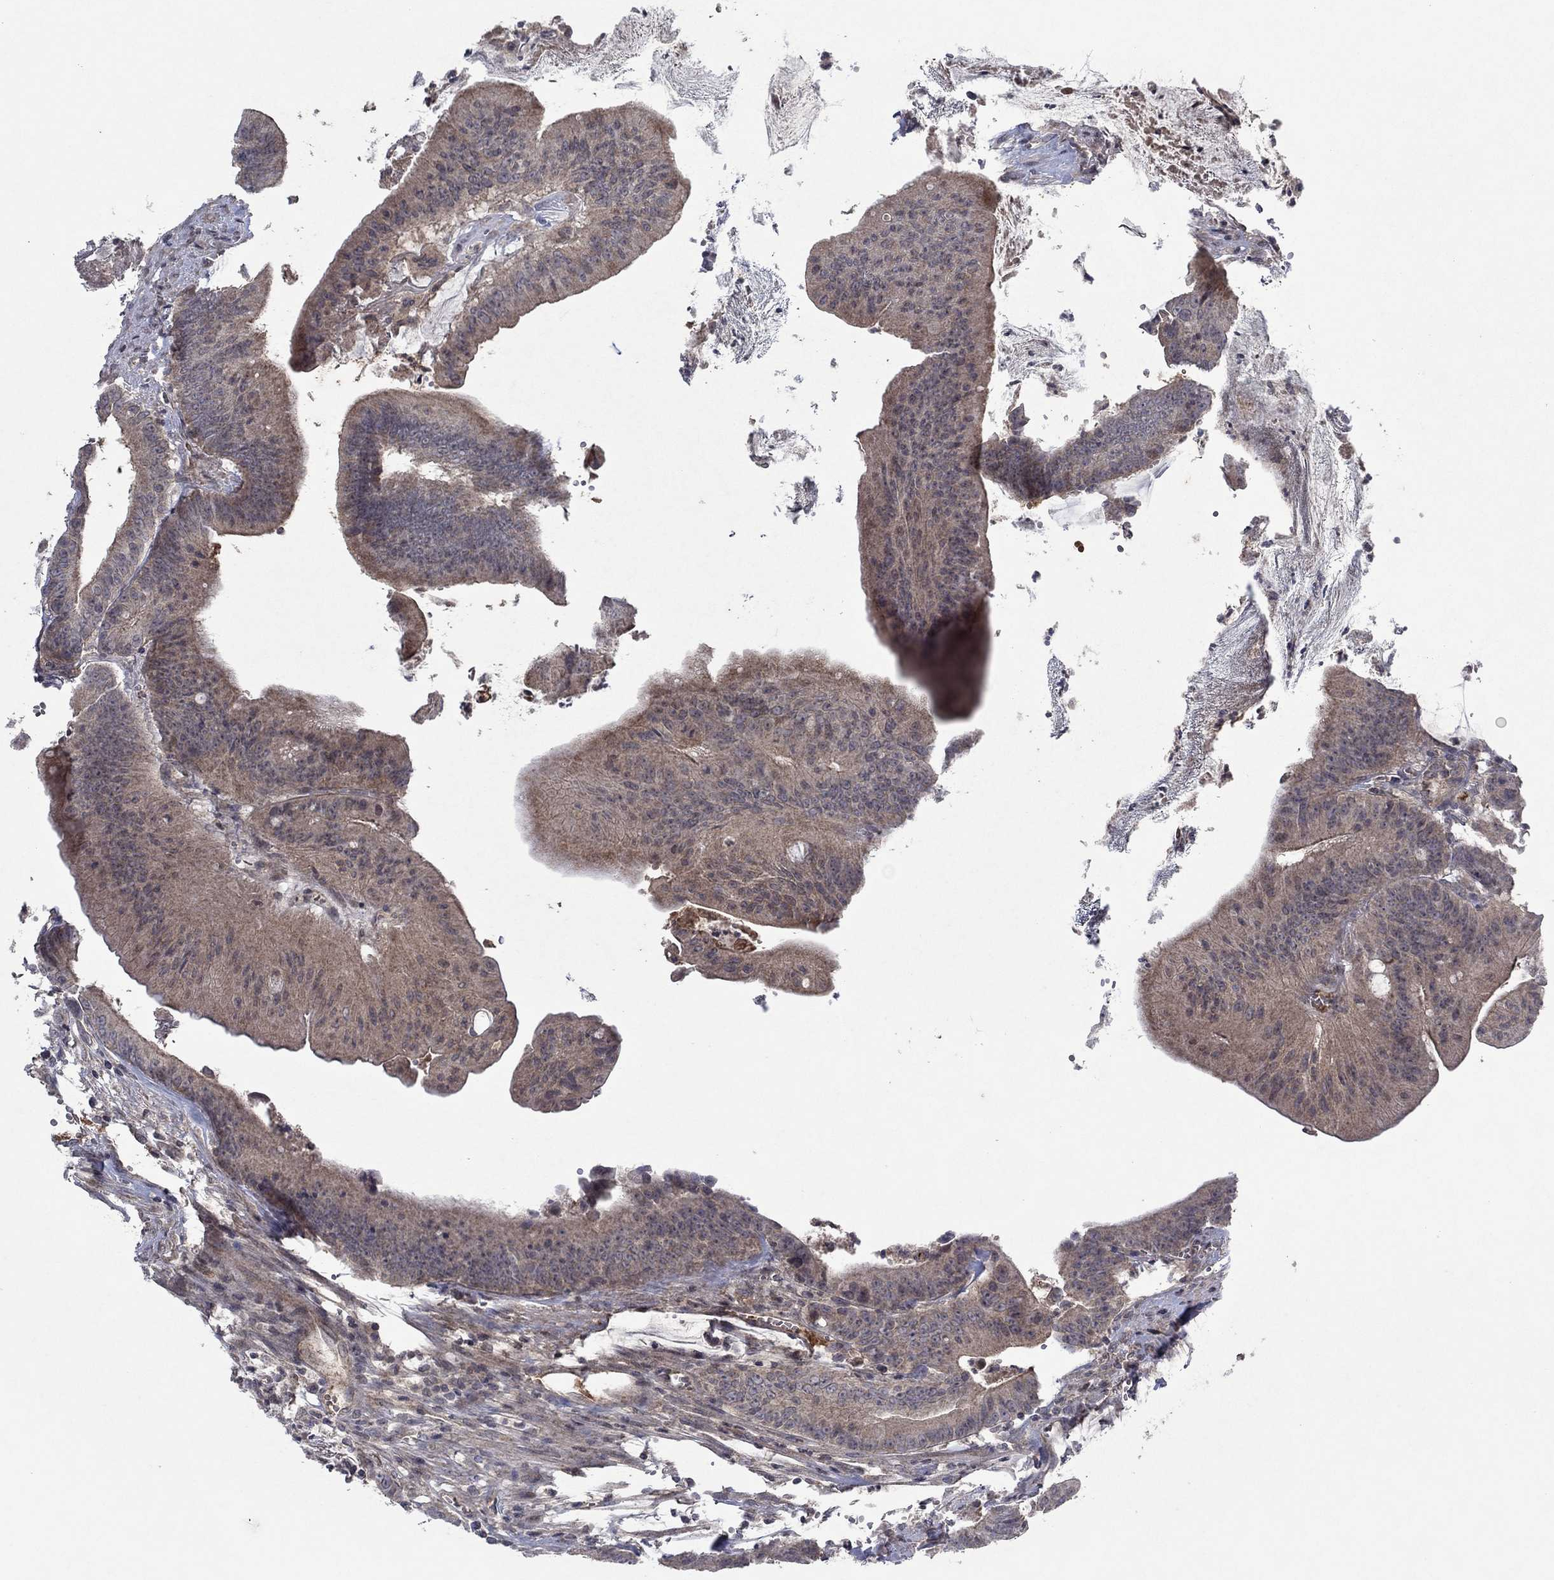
{"staining": {"intensity": "weak", "quantity": ">75%", "location": "cytoplasmic/membranous"}, "tissue": "colorectal cancer", "cell_type": "Tumor cells", "image_type": "cancer", "snomed": [{"axis": "morphology", "description": "Adenocarcinoma, NOS"}, {"axis": "topography", "description": "Colon"}], "caption": "A brown stain shows weak cytoplasmic/membranous staining of a protein in human colorectal adenocarcinoma tumor cells.", "gene": "IL4", "patient": {"sex": "female", "age": 69}}